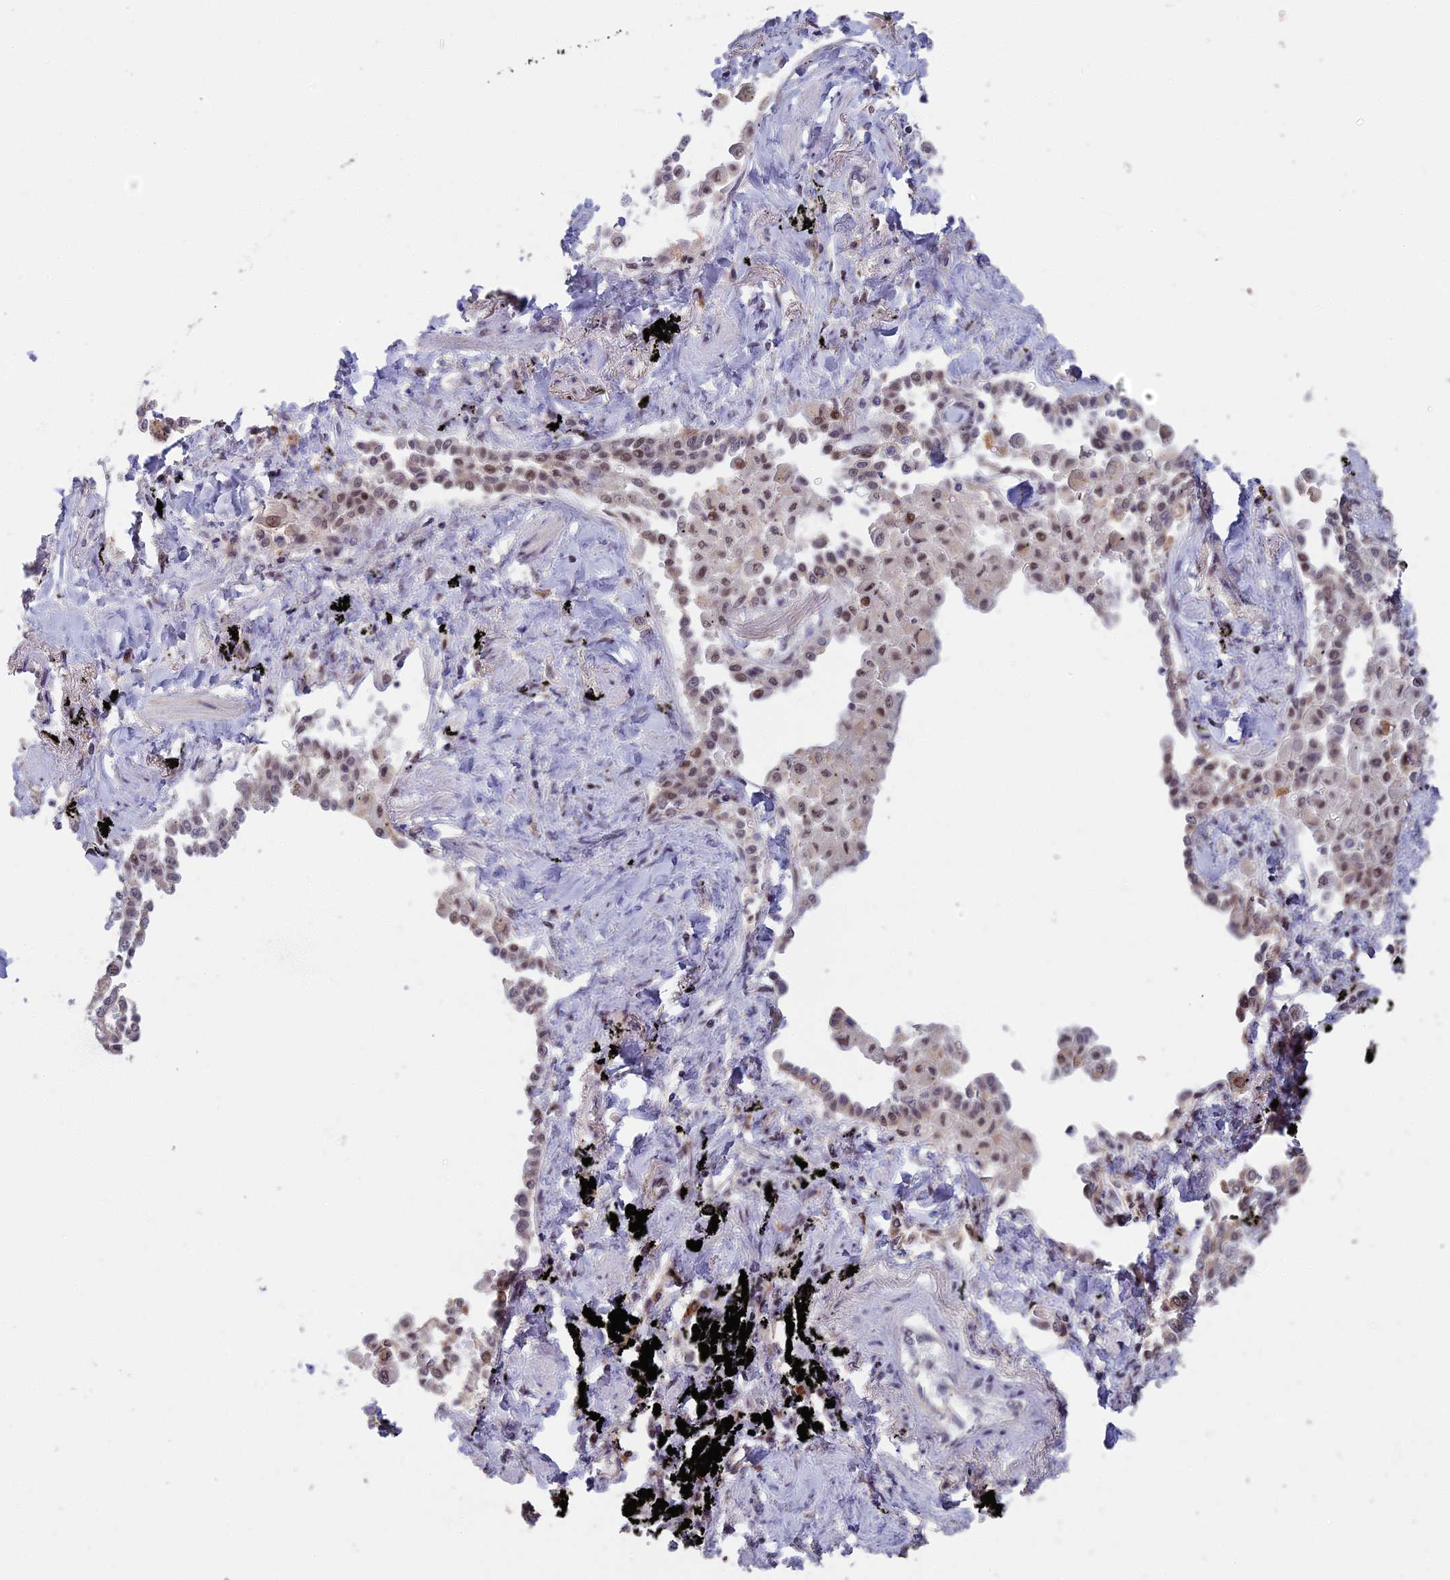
{"staining": {"intensity": "weak", "quantity": "25%-75%", "location": "nuclear"}, "tissue": "lung cancer", "cell_type": "Tumor cells", "image_type": "cancer", "snomed": [{"axis": "morphology", "description": "Adenocarcinoma, NOS"}, {"axis": "topography", "description": "Lung"}], "caption": "Adenocarcinoma (lung) stained for a protein displays weak nuclear positivity in tumor cells. (brown staining indicates protein expression, while blue staining denotes nuclei).", "gene": "MORF4L1", "patient": {"sex": "male", "age": 67}}